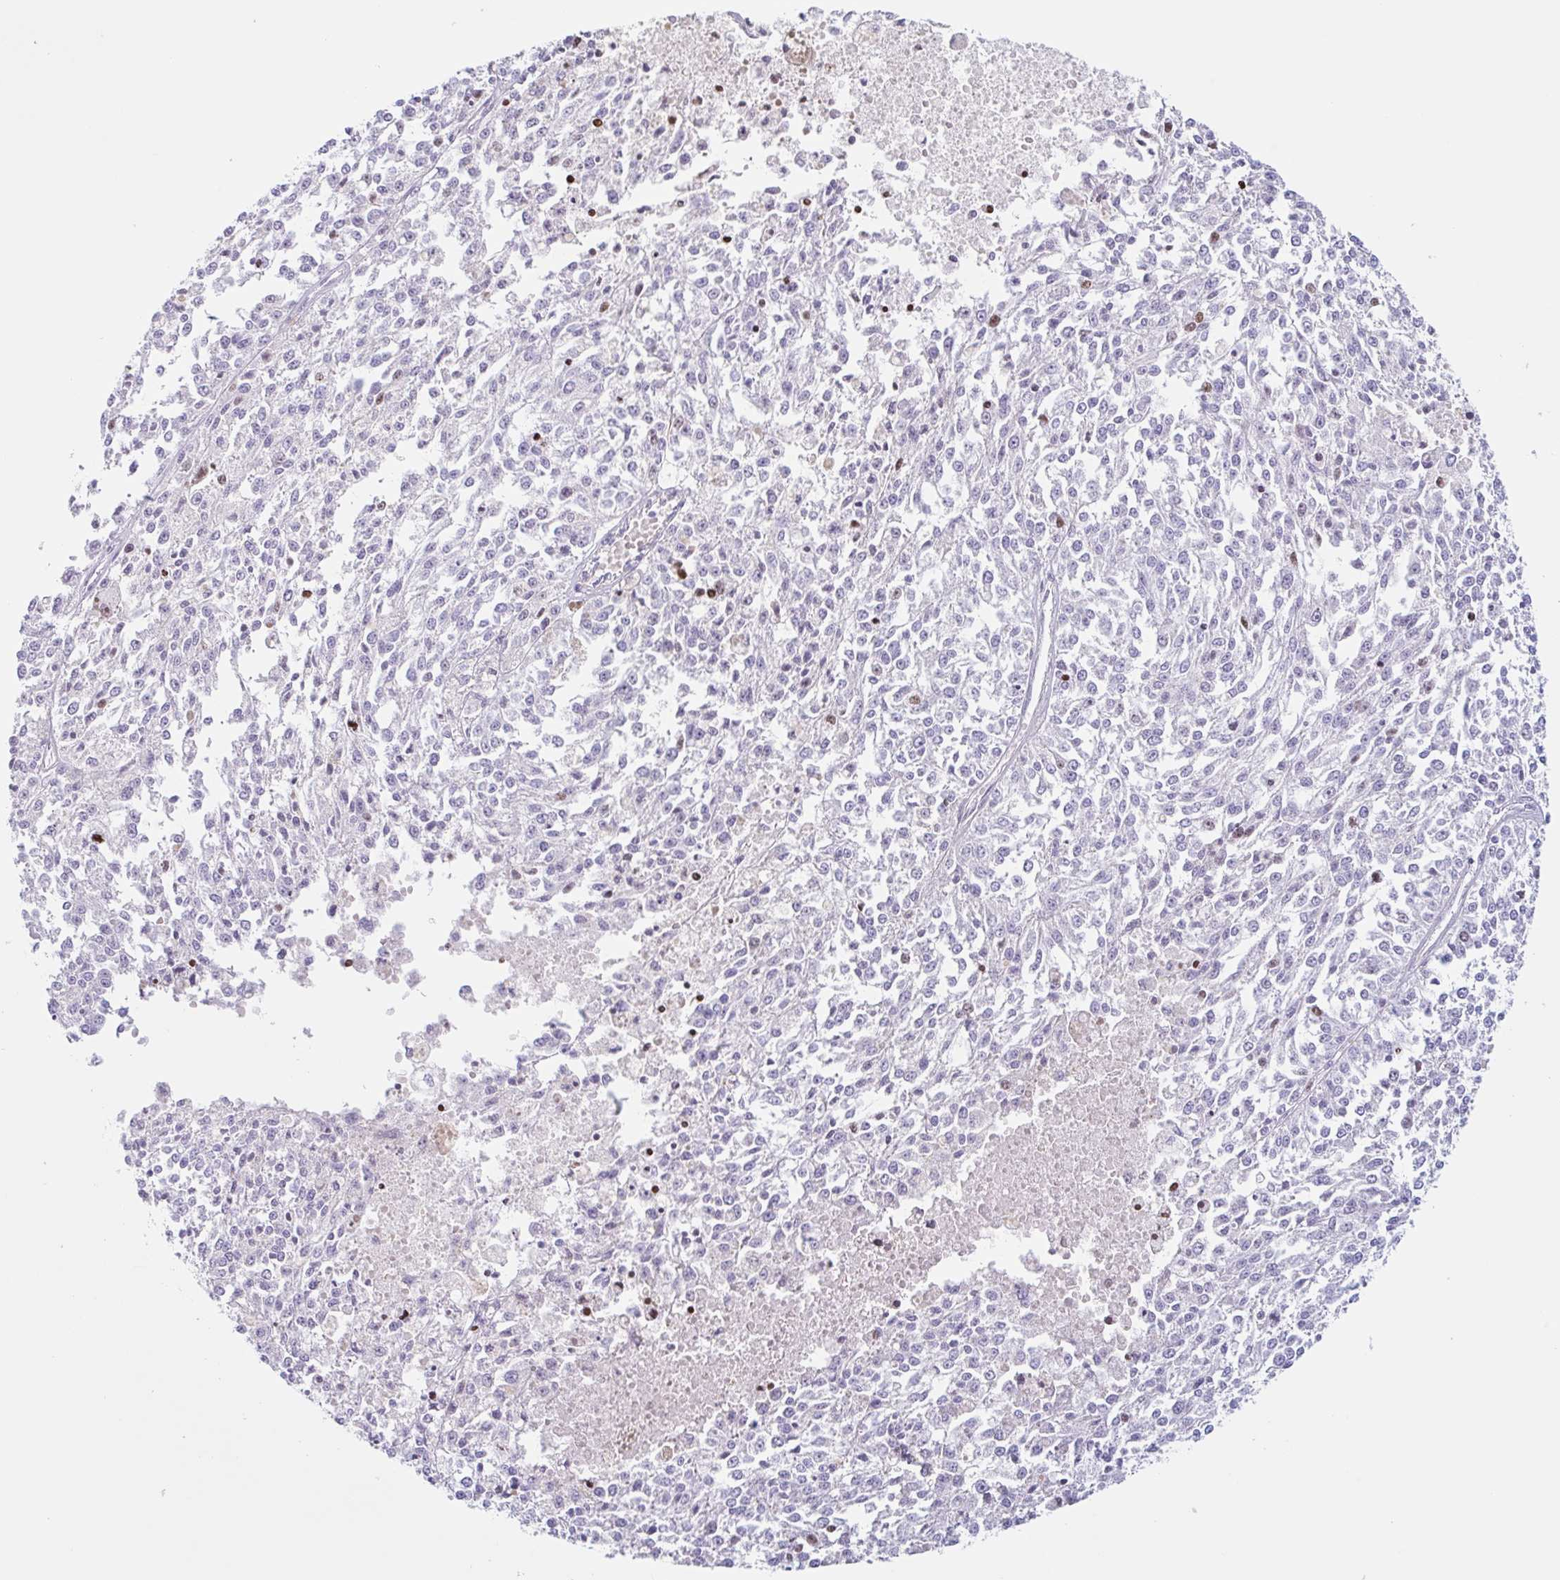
{"staining": {"intensity": "negative", "quantity": "none", "location": "none"}, "tissue": "melanoma", "cell_type": "Tumor cells", "image_type": "cancer", "snomed": [{"axis": "morphology", "description": "Malignant melanoma, NOS"}, {"axis": "topography", "description": "Skin"}], "caption": "Tumor cells show no significant protein positivity in malignant melanoma. The staining was performed using DAB (3,3'-diaminobenzidine) to visualize the protein expression in brown, while the nuclei were stained in blue with hematoxylin (Magnification: 20x).", "gene": "MYH10", "patient": {"sex": "female", "age": 64}}